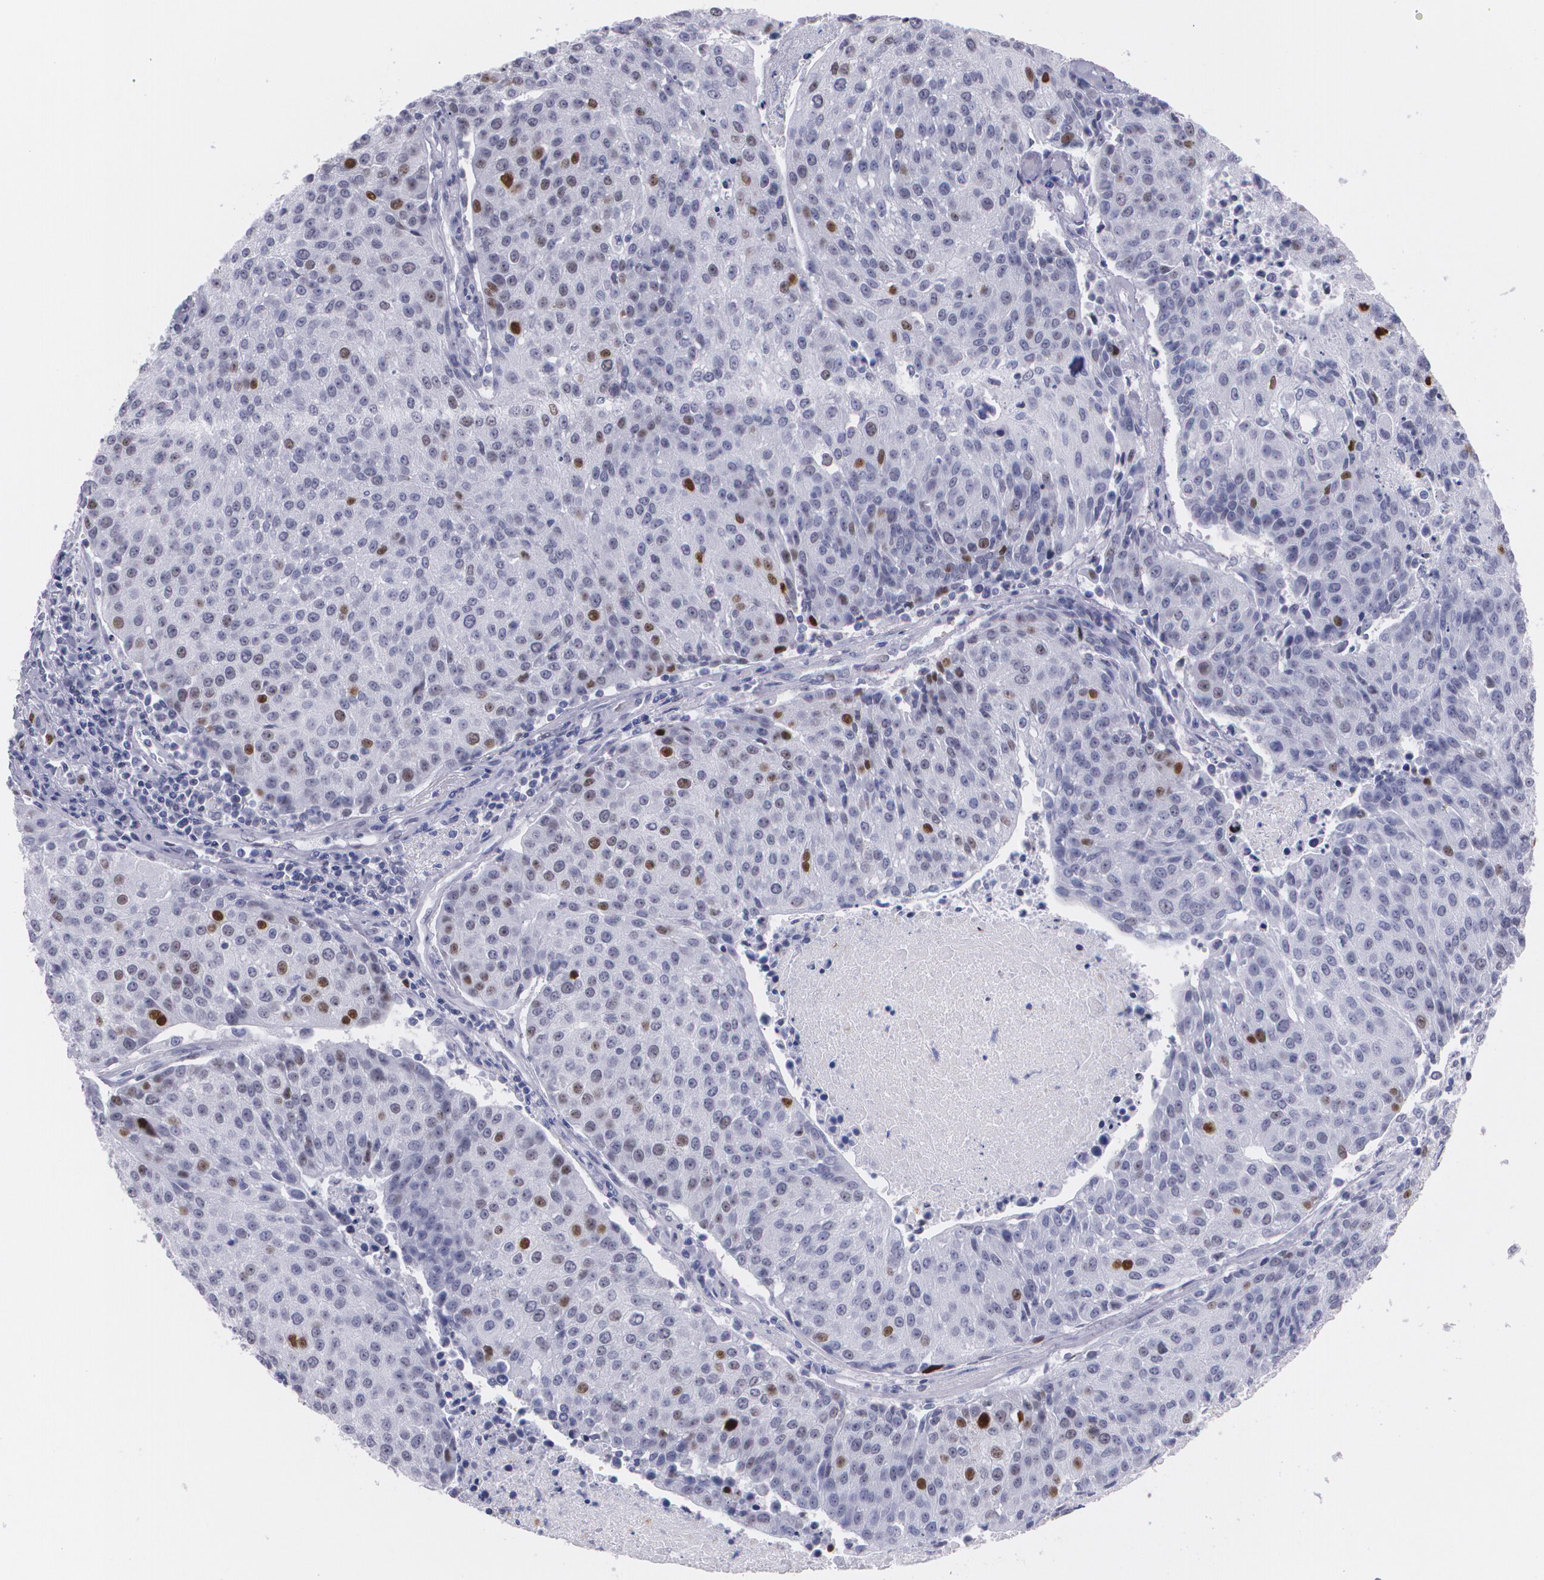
{"staining": {"intensity": "moderate", "quantity": "<25%", "location": "nuclear"}, "tissue": "urothelial cancer", "cell_type": "Tumor cells", "image_type": "cancer", "snomed": [{"axis": "morphology", "description": "Urothelial carcinoma, High grade"}, {"axis": "topography", "description": "Urinary bladder"}], "caption": "A brown stain highlights moderate nuclear positivity of a protein in human urothelial carcinoma (high-grade) tumor cells.", "gene": "TP53", "patient": {"sex": "female", "age": 85}}